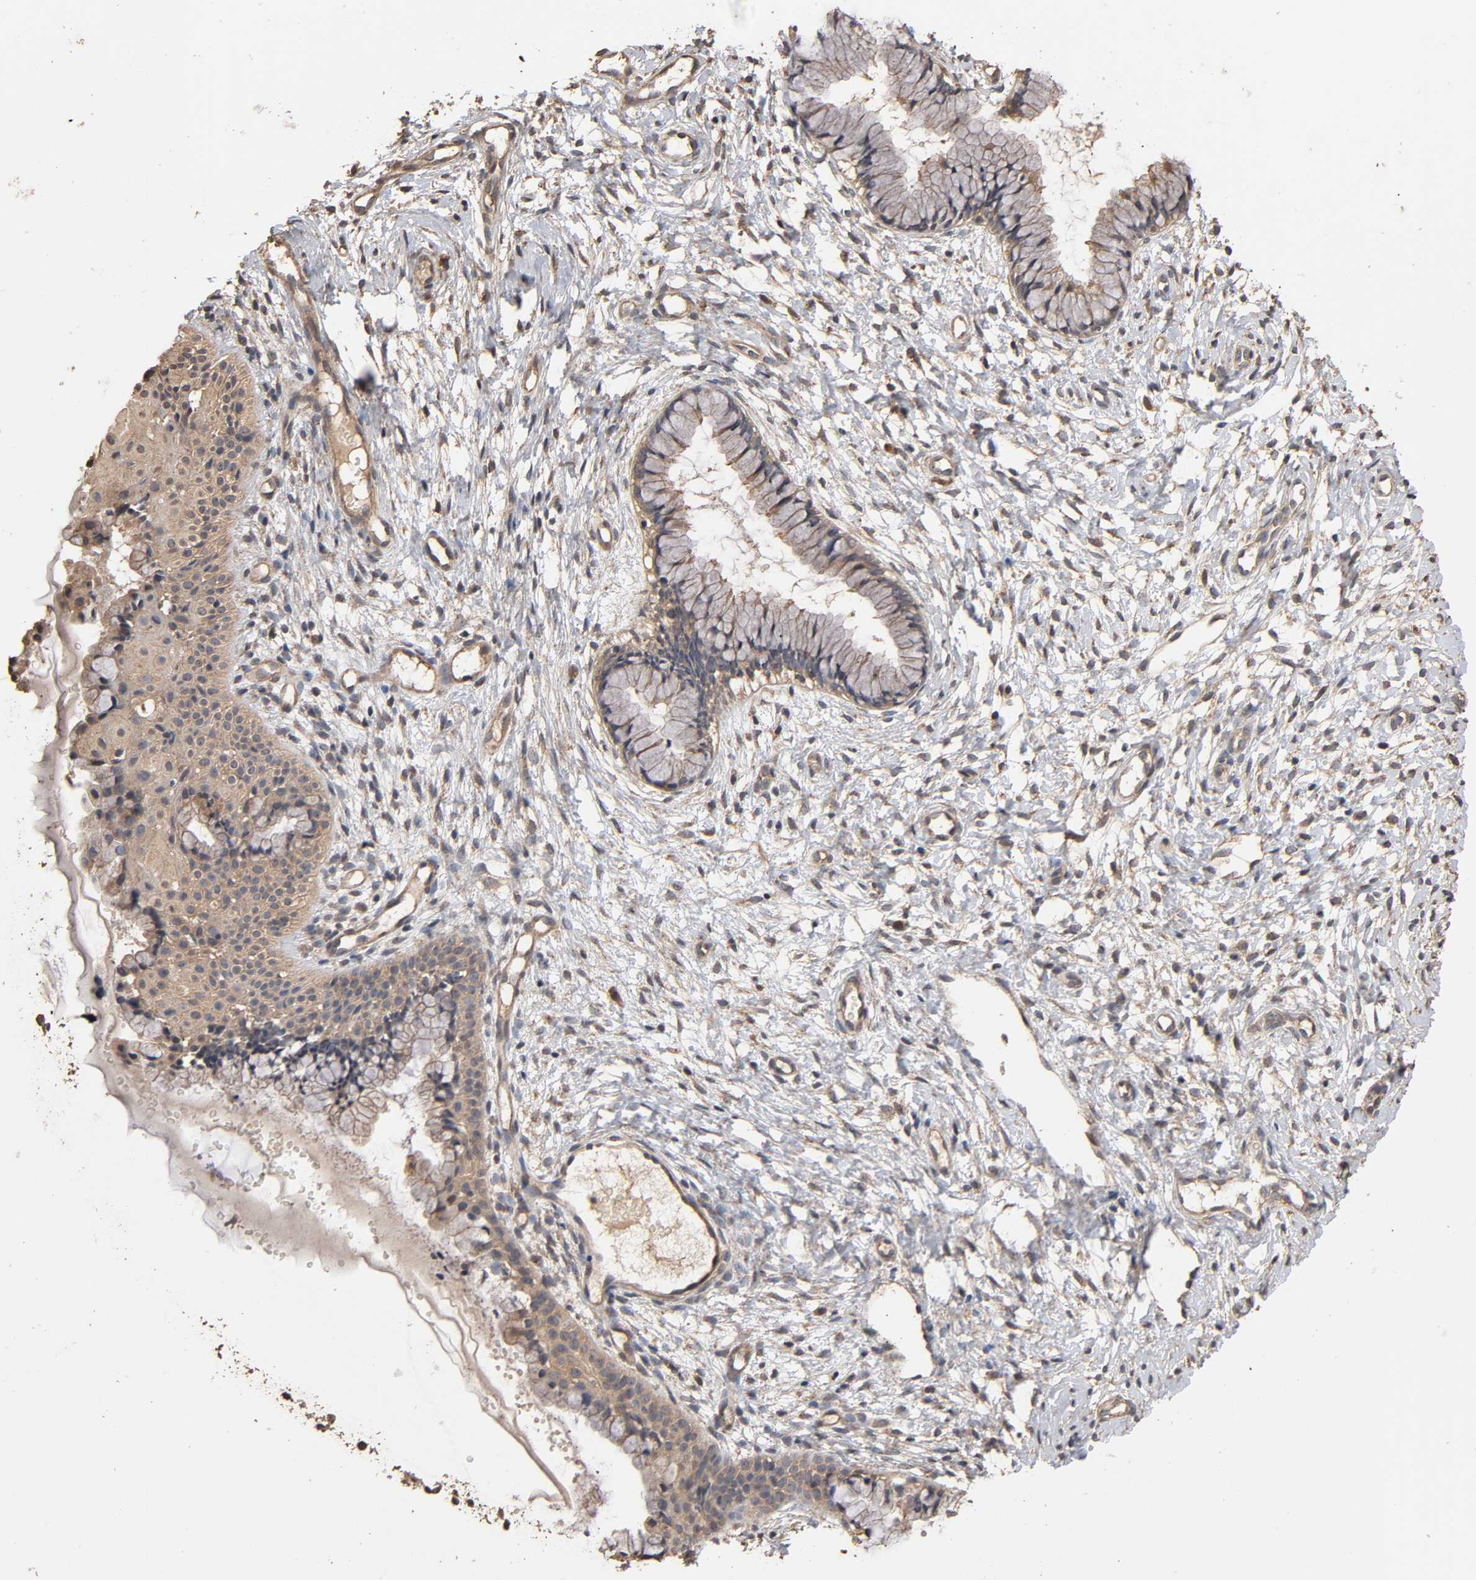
{"staining": {"intensity": "weak", "quantity": ">75%", "location": "cytoplasmic/membranous"}, "tissue": "cervix", "cell_type": "Glandular cells", "image_type": "normal", "snomed": [{"axis": "morphology", "description": "Normal tissue, NOS"}, {"axis": "topography", "description": "Cervix"}], "caption": "Normal cervix was stained to show a protein in brown. There is low levels of weak cytoplasmic/membranous staining in about >75% of glandular cells. (DAB = brown stain, brightfield microscopy at high magnification).", "gene": "ARHGEF7", "patient": {"sex": "female", "age": 46}}